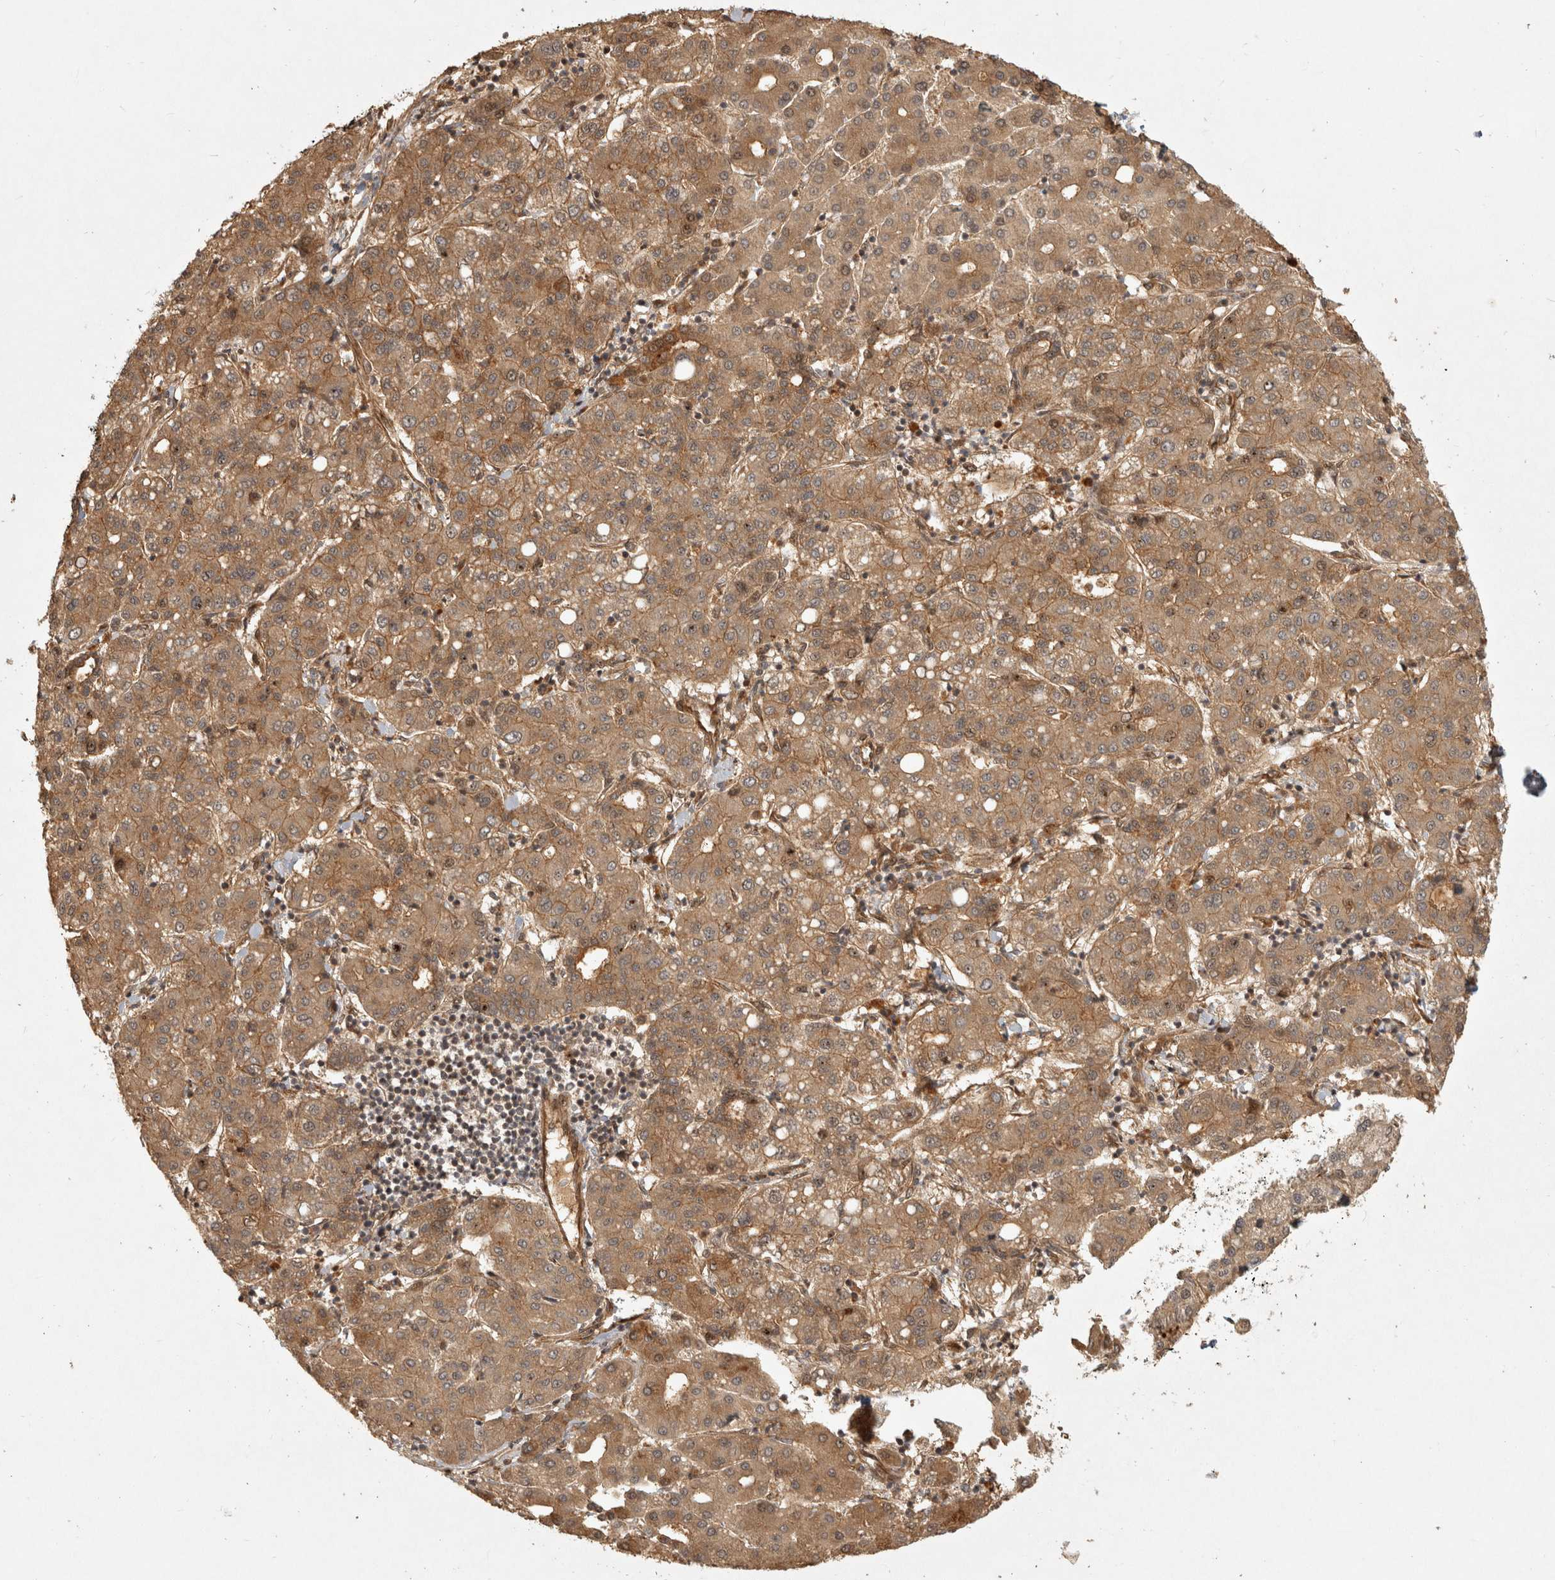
{"staining": {"intensity": "moderate", "quantity": ">75%", "location": "cytoplasmic/membranous"}, "tissue": "liver cancer", "cell_type": "Tumor cells", "image_type": "cancer", "snomed": [{"axis": "morphology", "description": "Carcinoma, Hepatocellular, NOS"}, {"axis": "topography", "description": "Liver"}], "caption": "There is medium levels of moderate cytoplasmic/membranous positivity in tumor cells of liver cancer, as demonstrated by immunohistochemical staining (brown color).", "gene": "CAMSAP2", "patient": {"sex": "male", "age": 65}}